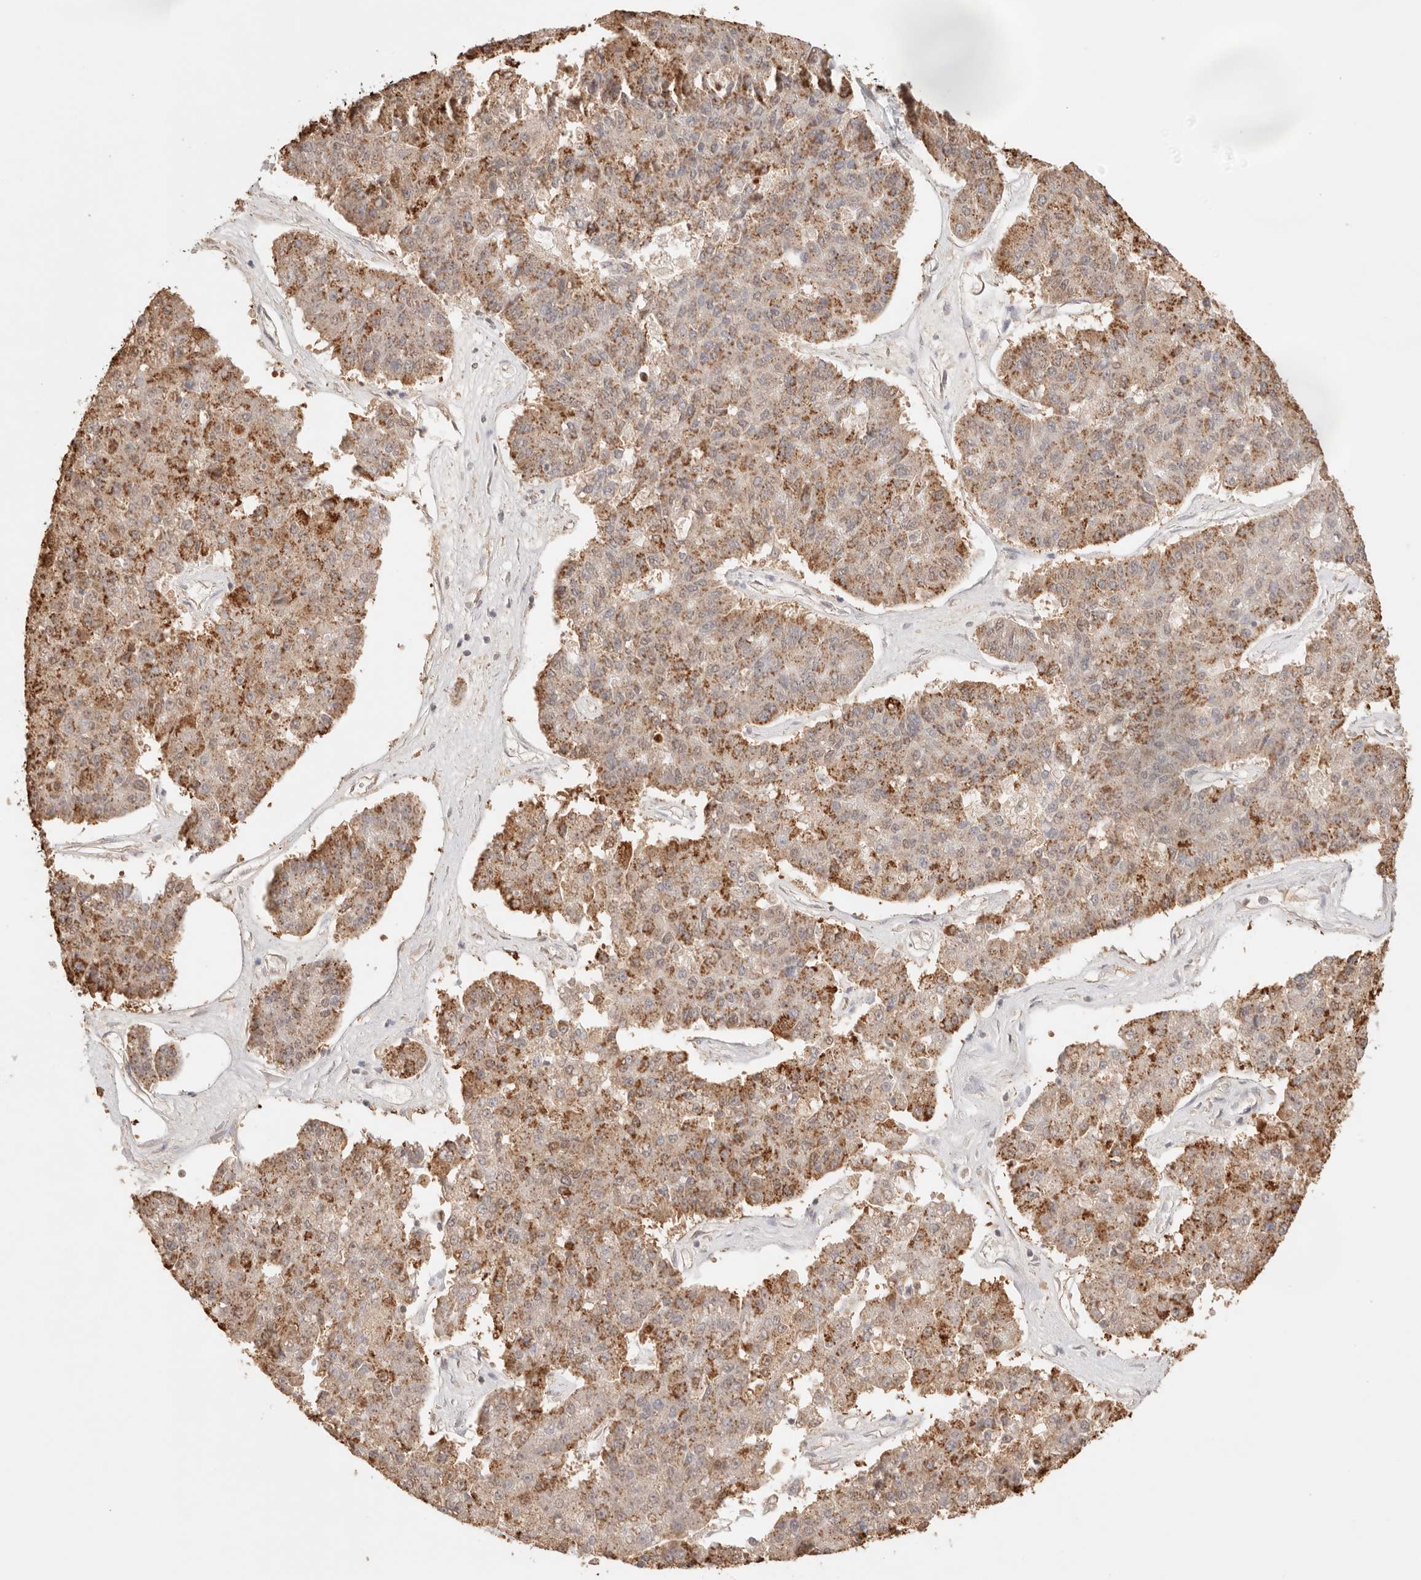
{"staining": {"intensity": "strong", "quantity": "25%-75%", "location": "cytoplasmic/membranous"}, "tissue": "pancreatic cancer", "cell_type": "Tumor cells", "image_type": "cancer", "snomed": [{"axis": "morphology", "description": "Adenocarcinoma, NOS"}, {"axis": "topography", "description": "Pancreas"}], "caption": "Protein staining by immunohistochemistry (IHC) exhibits strong cytoplasmic/membranous staining in approximately 25%-75% of tumor cells in pancreatic cancer (adenocarcinoma).", "gene": "IL1R2", "patient": {"sex": "male", "age": 50}}